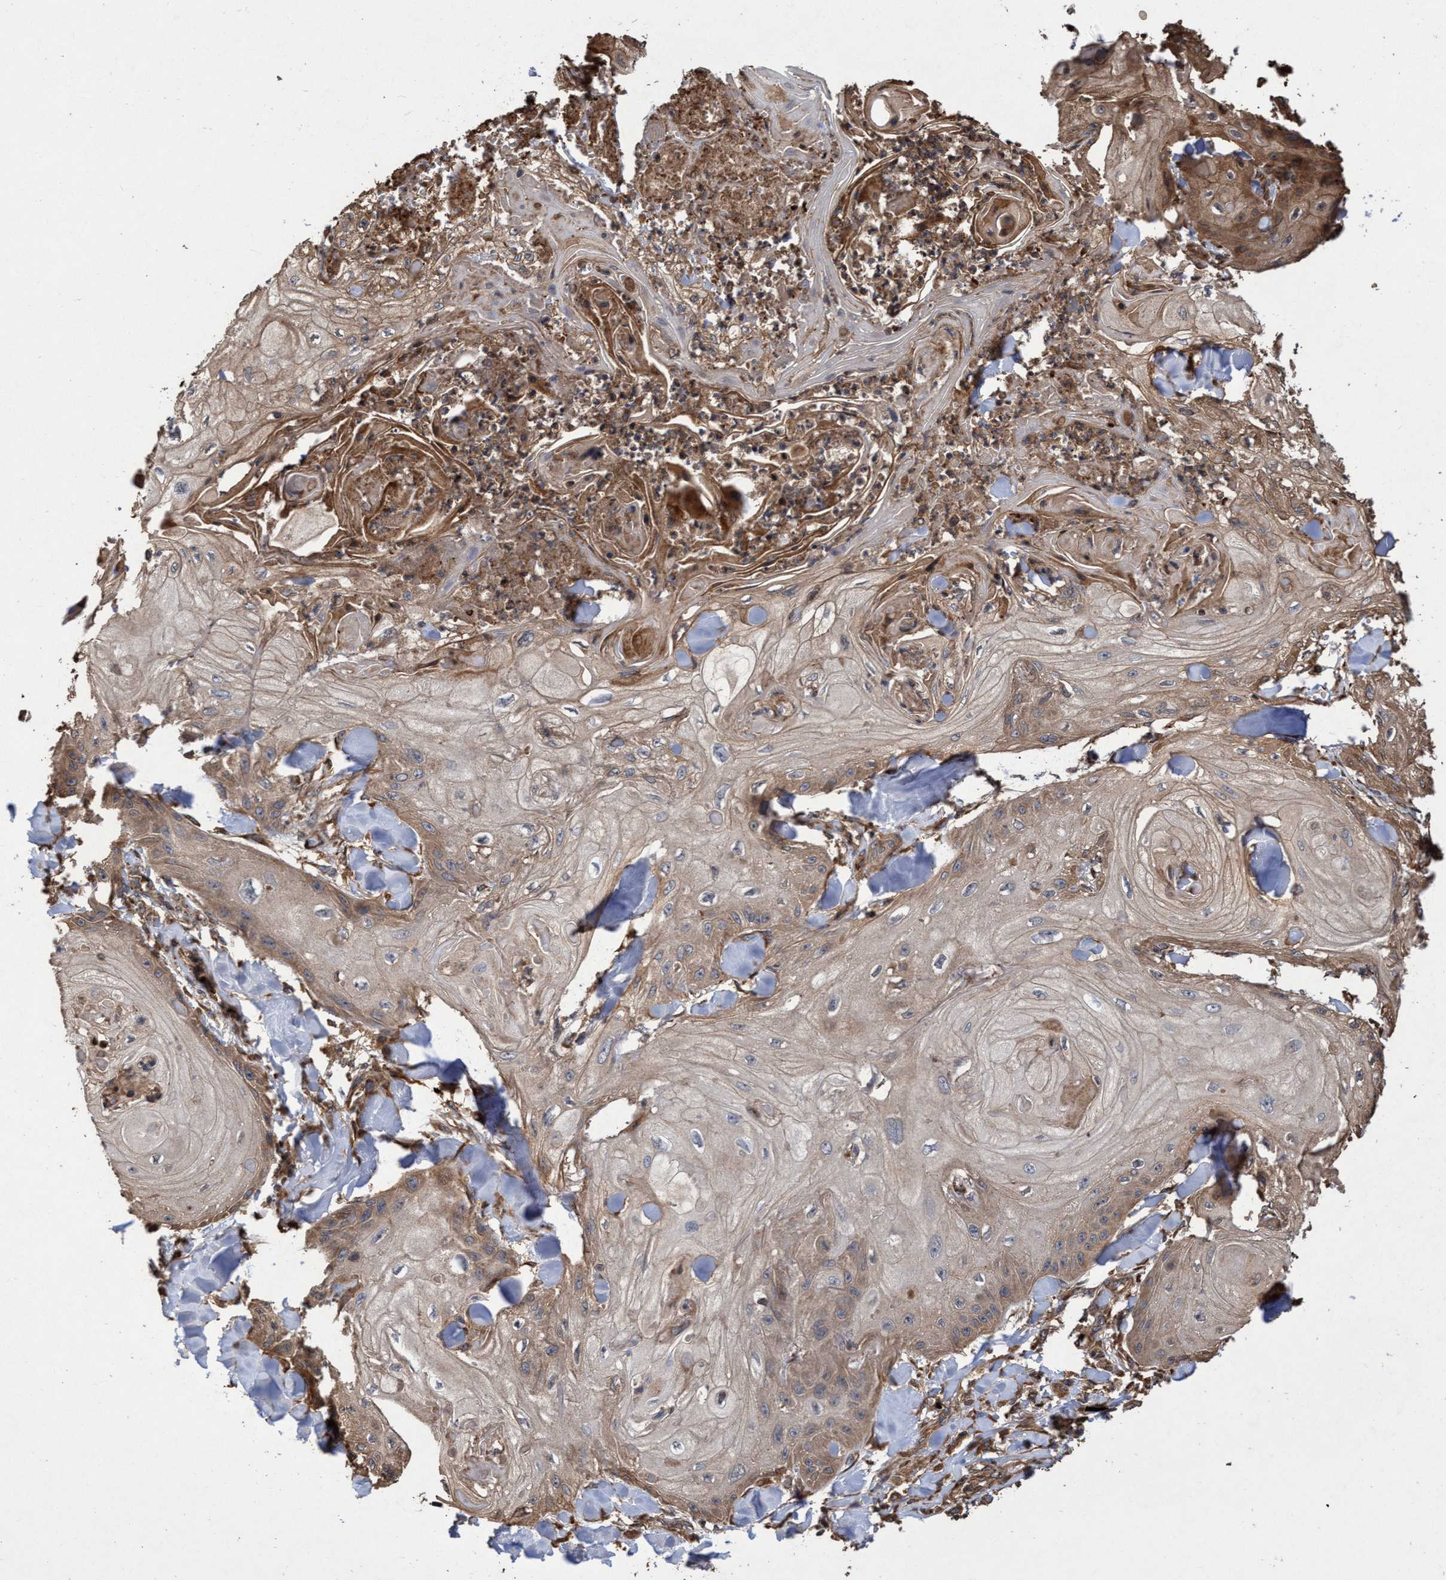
{"staining": {"intensity": "moderate", "quantity": ">75%", "location": "cytoplasmic/membranous"}, "tissue": "skin cancer", "cell_type": "Tumor cells", "image_type": "cancer", "snomed": [{"axis": "morphology", "description": "Squamous cell carcinoma, NOS"}, {"axis": "topography", "description": "Skin"}], "caption": "Skin cancer tissue exhibits moderate cytoplasmic/membranous positivity in approximately >75% of tumor cells The staining was performed using DAB (3,3'-diaminobenzidine), with brown indicating positive protein expression. Nuclei are stained blue with hematoxylin.", "gene": "CHMP6", "patient": {"sex": "male", "age": 74}}